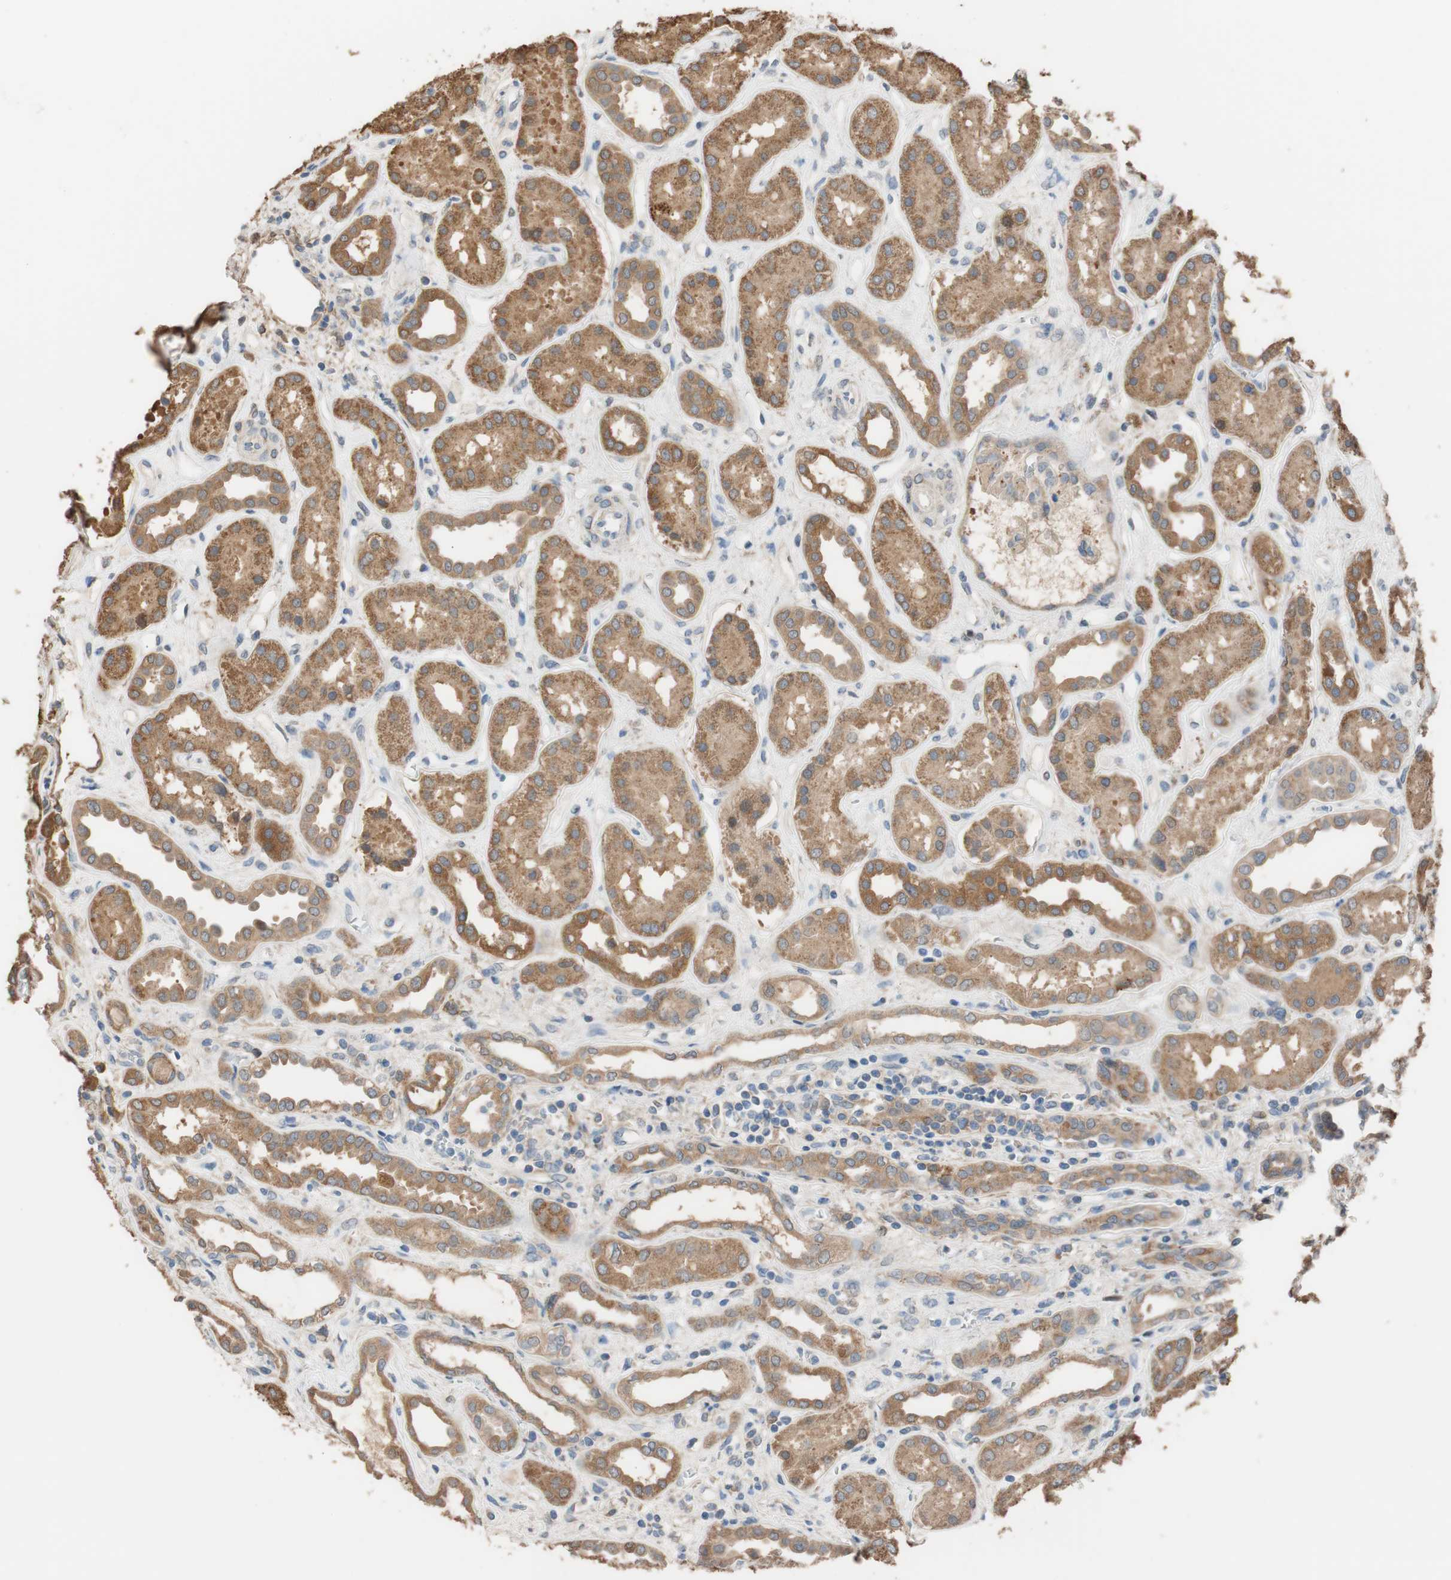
{"staining": {"intensity": "moderate", "quantity": ">75%", "location": "cytoplasmic/membranous"}, "tissue": "kidney", "cell_type": "Cells in glomeruli", "image_type": "normal", "snomed": [{"axis": "morphology", "description": "Normal tissue, NOS"}, {"axis": "topography", "description": "Kidney"}], "caption": "Cells in glomeruli demonstrate moderate cytoplasmic/membranous positivity in approximately >75% of cells in benign kidney.", "gene": "ALDH1A2", "patient": {"sex": "male", "age": 59}}